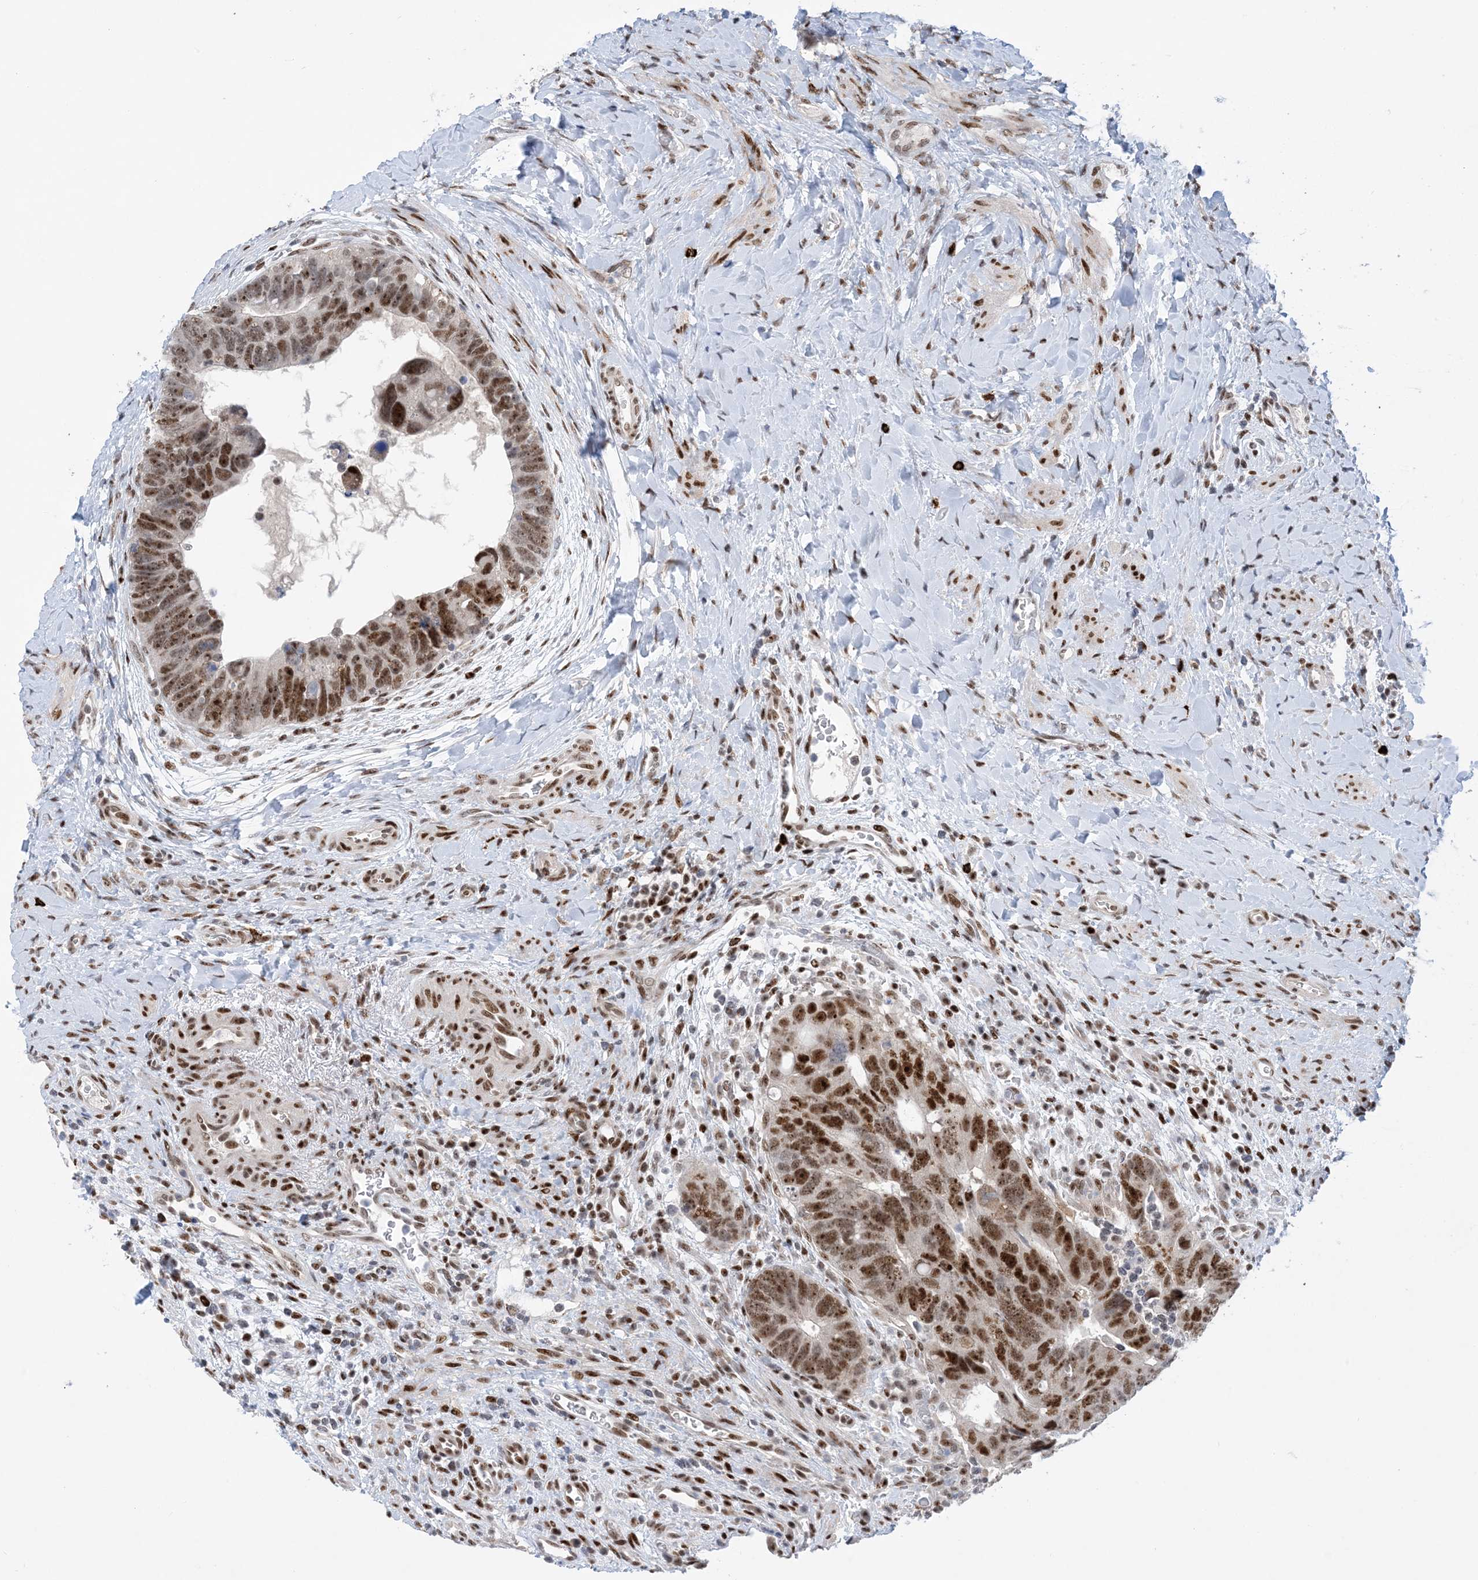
{"staining": {"intensity": "moderate", "quantity": ">75%", "location": "nuclear"}, "tissue": "colorectal cancer", "cell_type": "Tumor cells", "image_type": "cancer", "snomed": [{"axis": "morphology", "description": "Adenocarcinoma, NOS"}, {"axis": "topography", "description": "Rectum"}], "caption": "High-power microscopy captured an immunohistochemistry photomicrograph of colorectal cancer (adenocarcinoma), revealing moderate nuclear expression in approximately >75% of tumor cells. Nuclei are stained in blue.", "gene": "TSPYL1", "patient": {"sex": "male", "age": 59}}